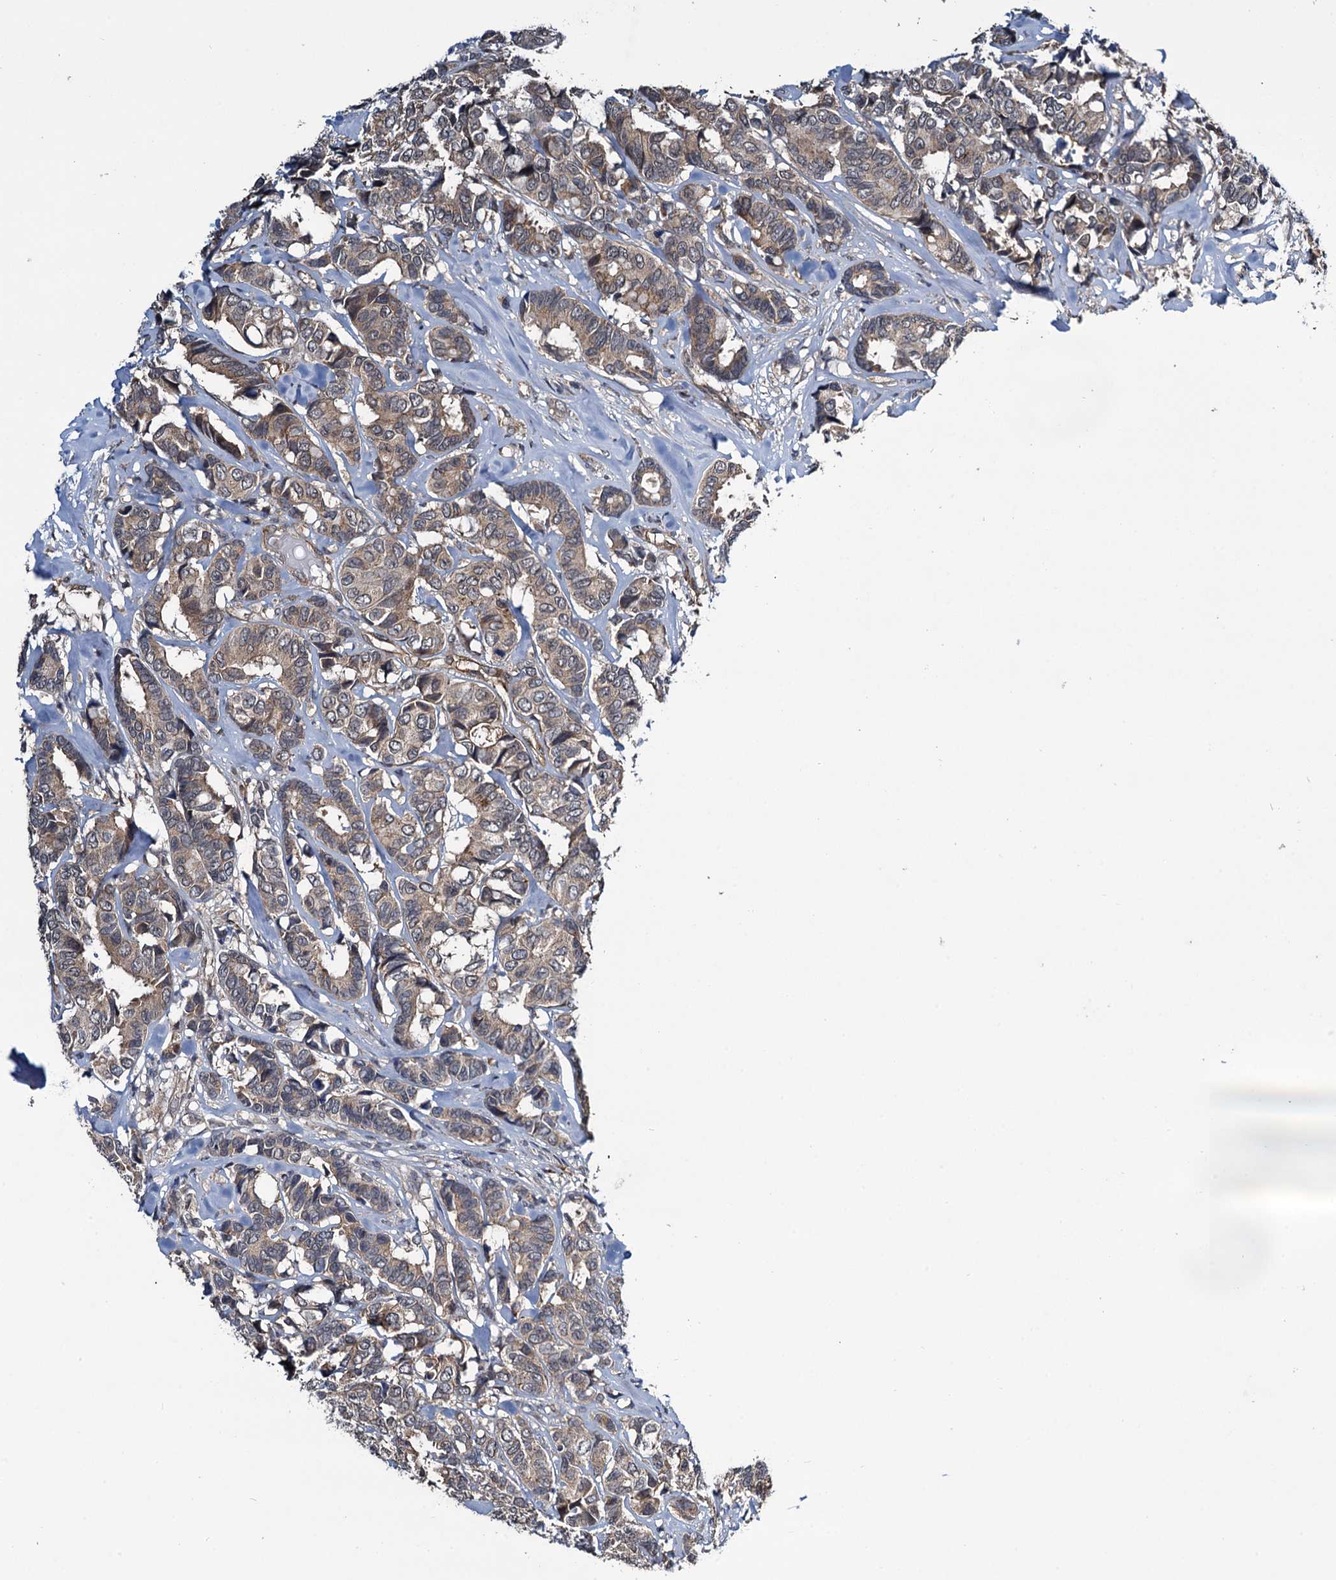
{"staining": {"intensity": "weak", "quantity": ">75%", "location": "cytoplasmic/membranous"}, "tissue": "breast cancer", "cell_type": "Tumor cells", "image_type": "cancer", "snomed": [{"axis": "morphology", "description": "Duct carcinoma"}, {"axis": "topography", "description": "Breast"}], "caption": "A micrograph of human breast cancer stained for a protein shows weak cytoplasmic/membranous brown staining in tumor cells. The staining is performed using DAB brown chromogen to label protein expression. The nuclei are counter-stained blue using hematoxylin.", "gene": "ARHGAP42", "patient": {"sex": "female", "age": 87}}